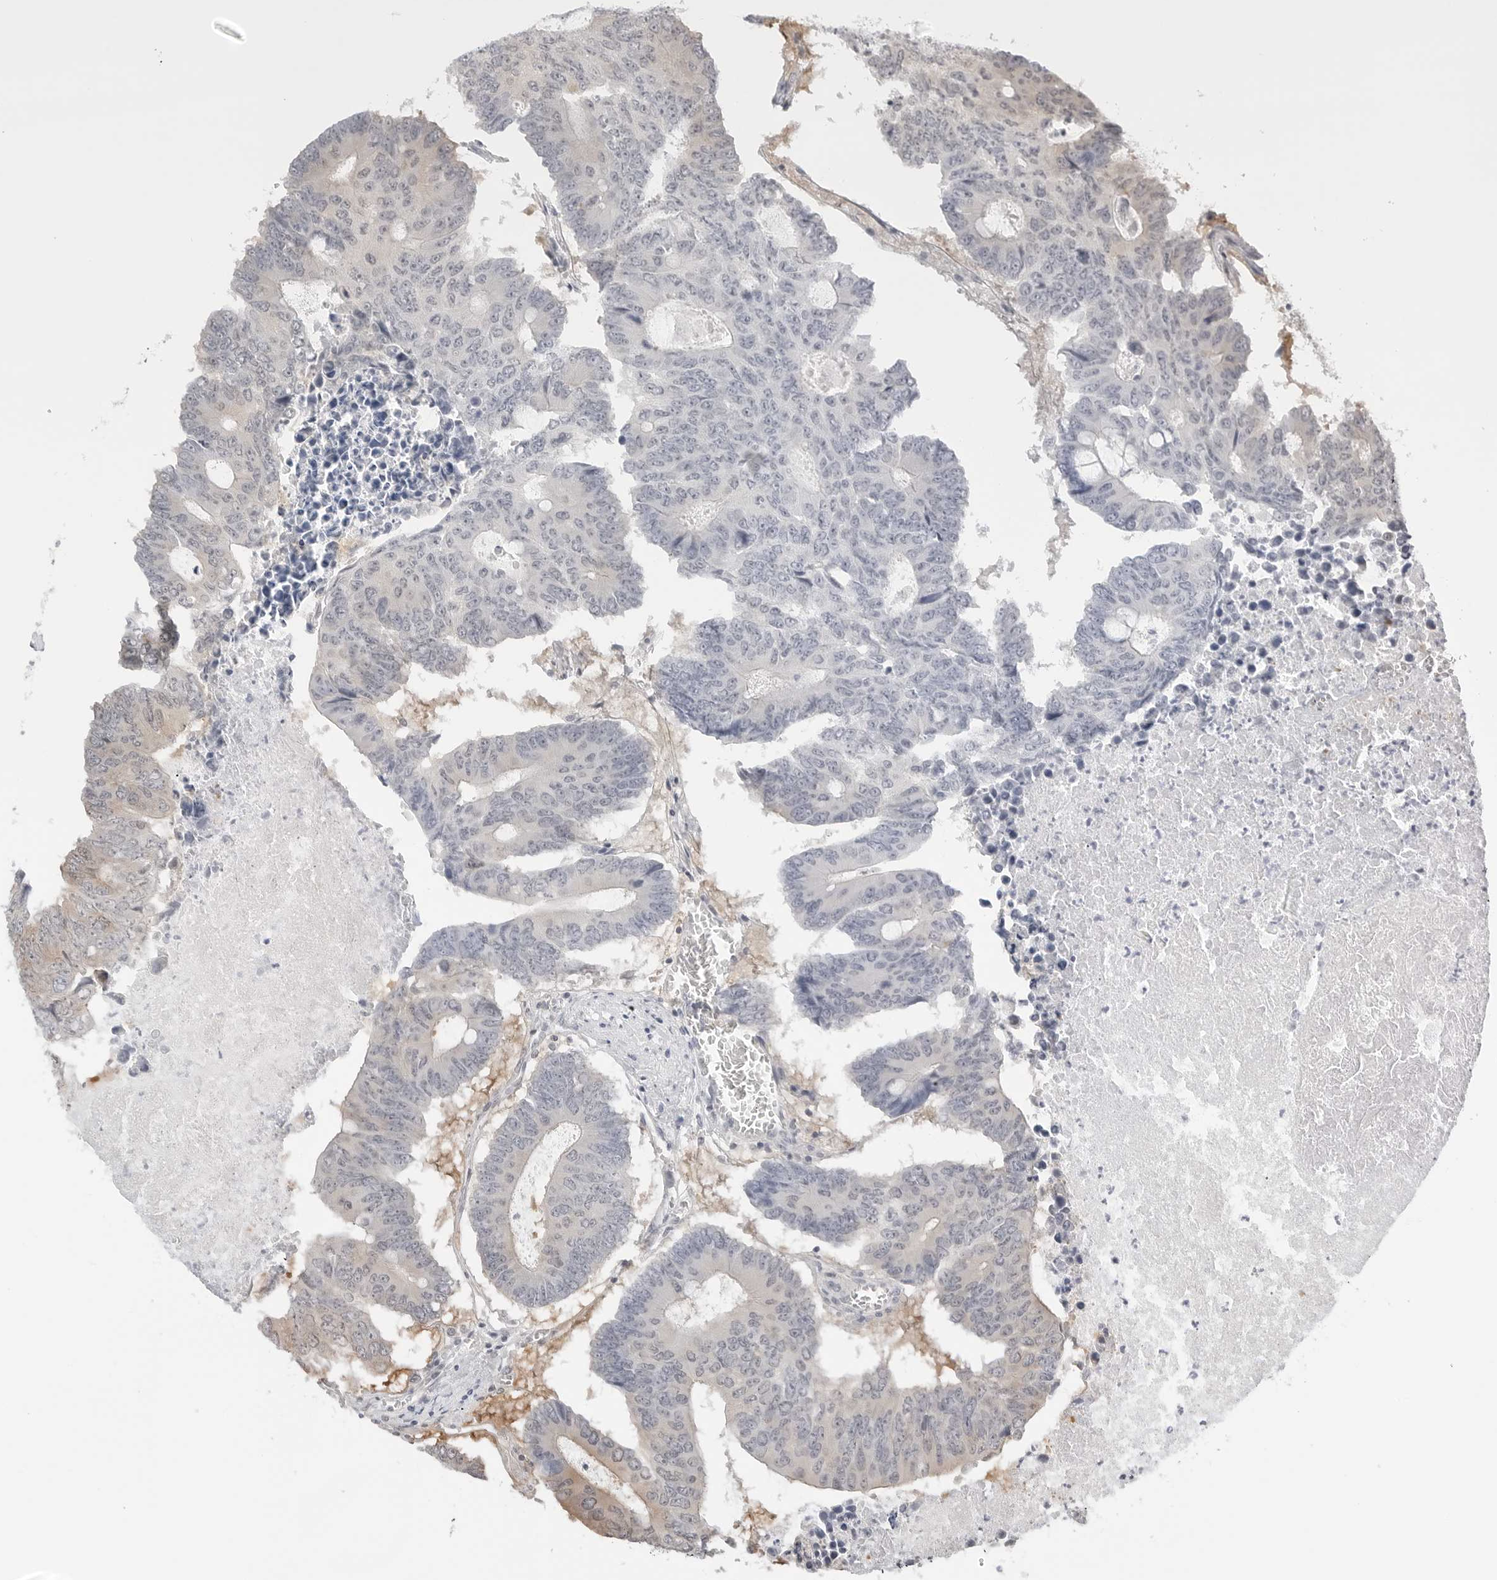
{"staining": {"intensity": "weak", "quantity": "25%-75%", "location": "cytoplasmic/membranous"}, "tissue": "colorectal cancer", "cell_type": "Tumor cells", "image_type": "cancer", "snomed": [{"axis": "morphology", "description": "Adenocarcinoma, NOS"}, {"axis": "topography", "description": "Colon"}], "caption": "Tumor cells exhibit low levels of weak cytoplasmic/membranous positivity in about 25%-75% of cells in colorectal cancer.", "gene": "NUDC", "patient": {"sex": "male", "age": 87}}